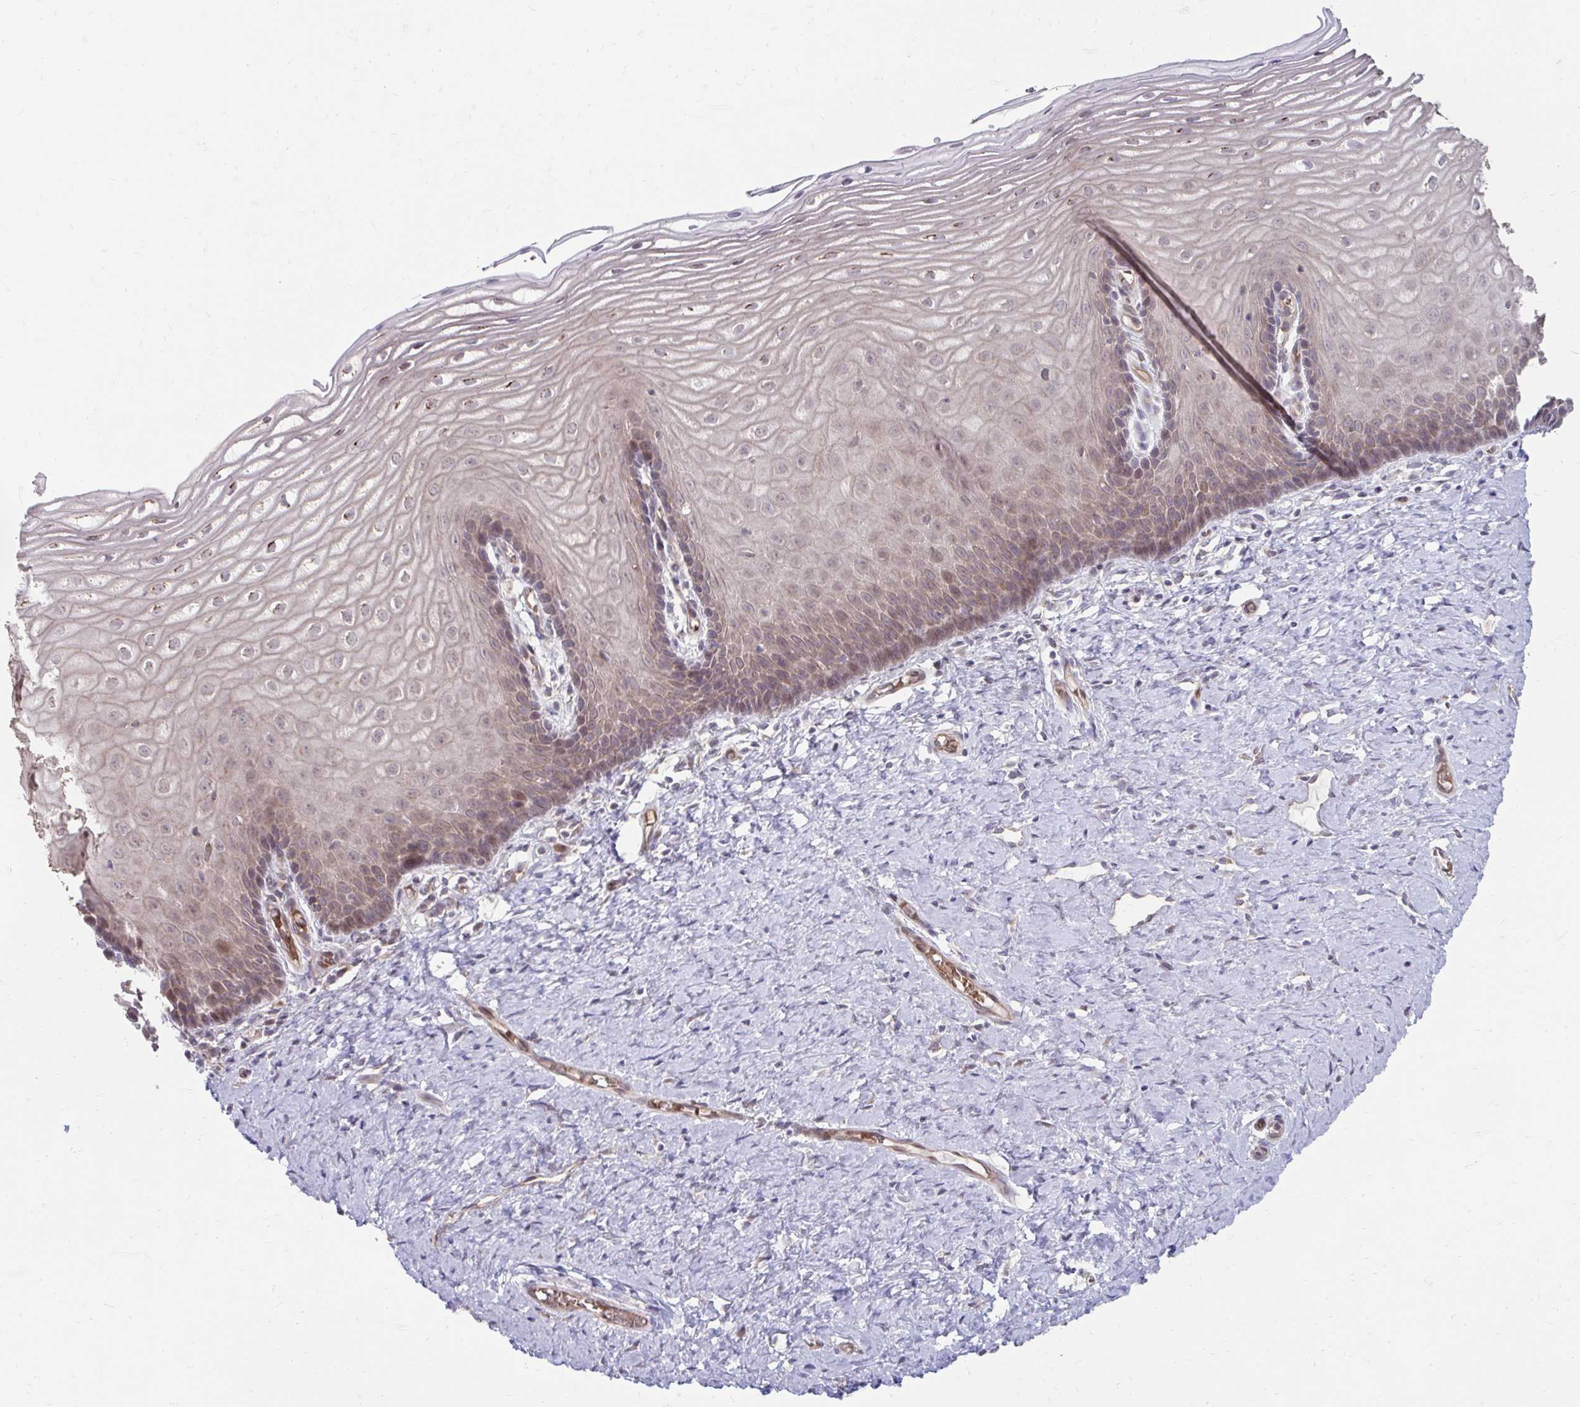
{"staining": {"intensity": "weak", "quantity": "25%-75%", "location": "cytoplasmic/membranous,nuclear"}, "tissue": "cervix", "cell_type": "Squamous epithelial cells", "image_type": "normal", "snomed": [{"axis": "morphology", "description": "Normal tissue, NOS"}, {"axis": "topography", "description": "Cervix"}], "caption": "Immunohistochemistry (DAB (3,3'-diaminobenzidine)) staining of benign human cervix demonstrates weak cytoplasmic/membranous,nuclear protein staining in about 25%-75% of squamous epithelial cells. Using DAB (brown) and hematoxylin (blue) stains, captured at high magnification using brightfield microscopy.", "gene": "ITPR2", "patient": {"sex": "female", "age": 37}}